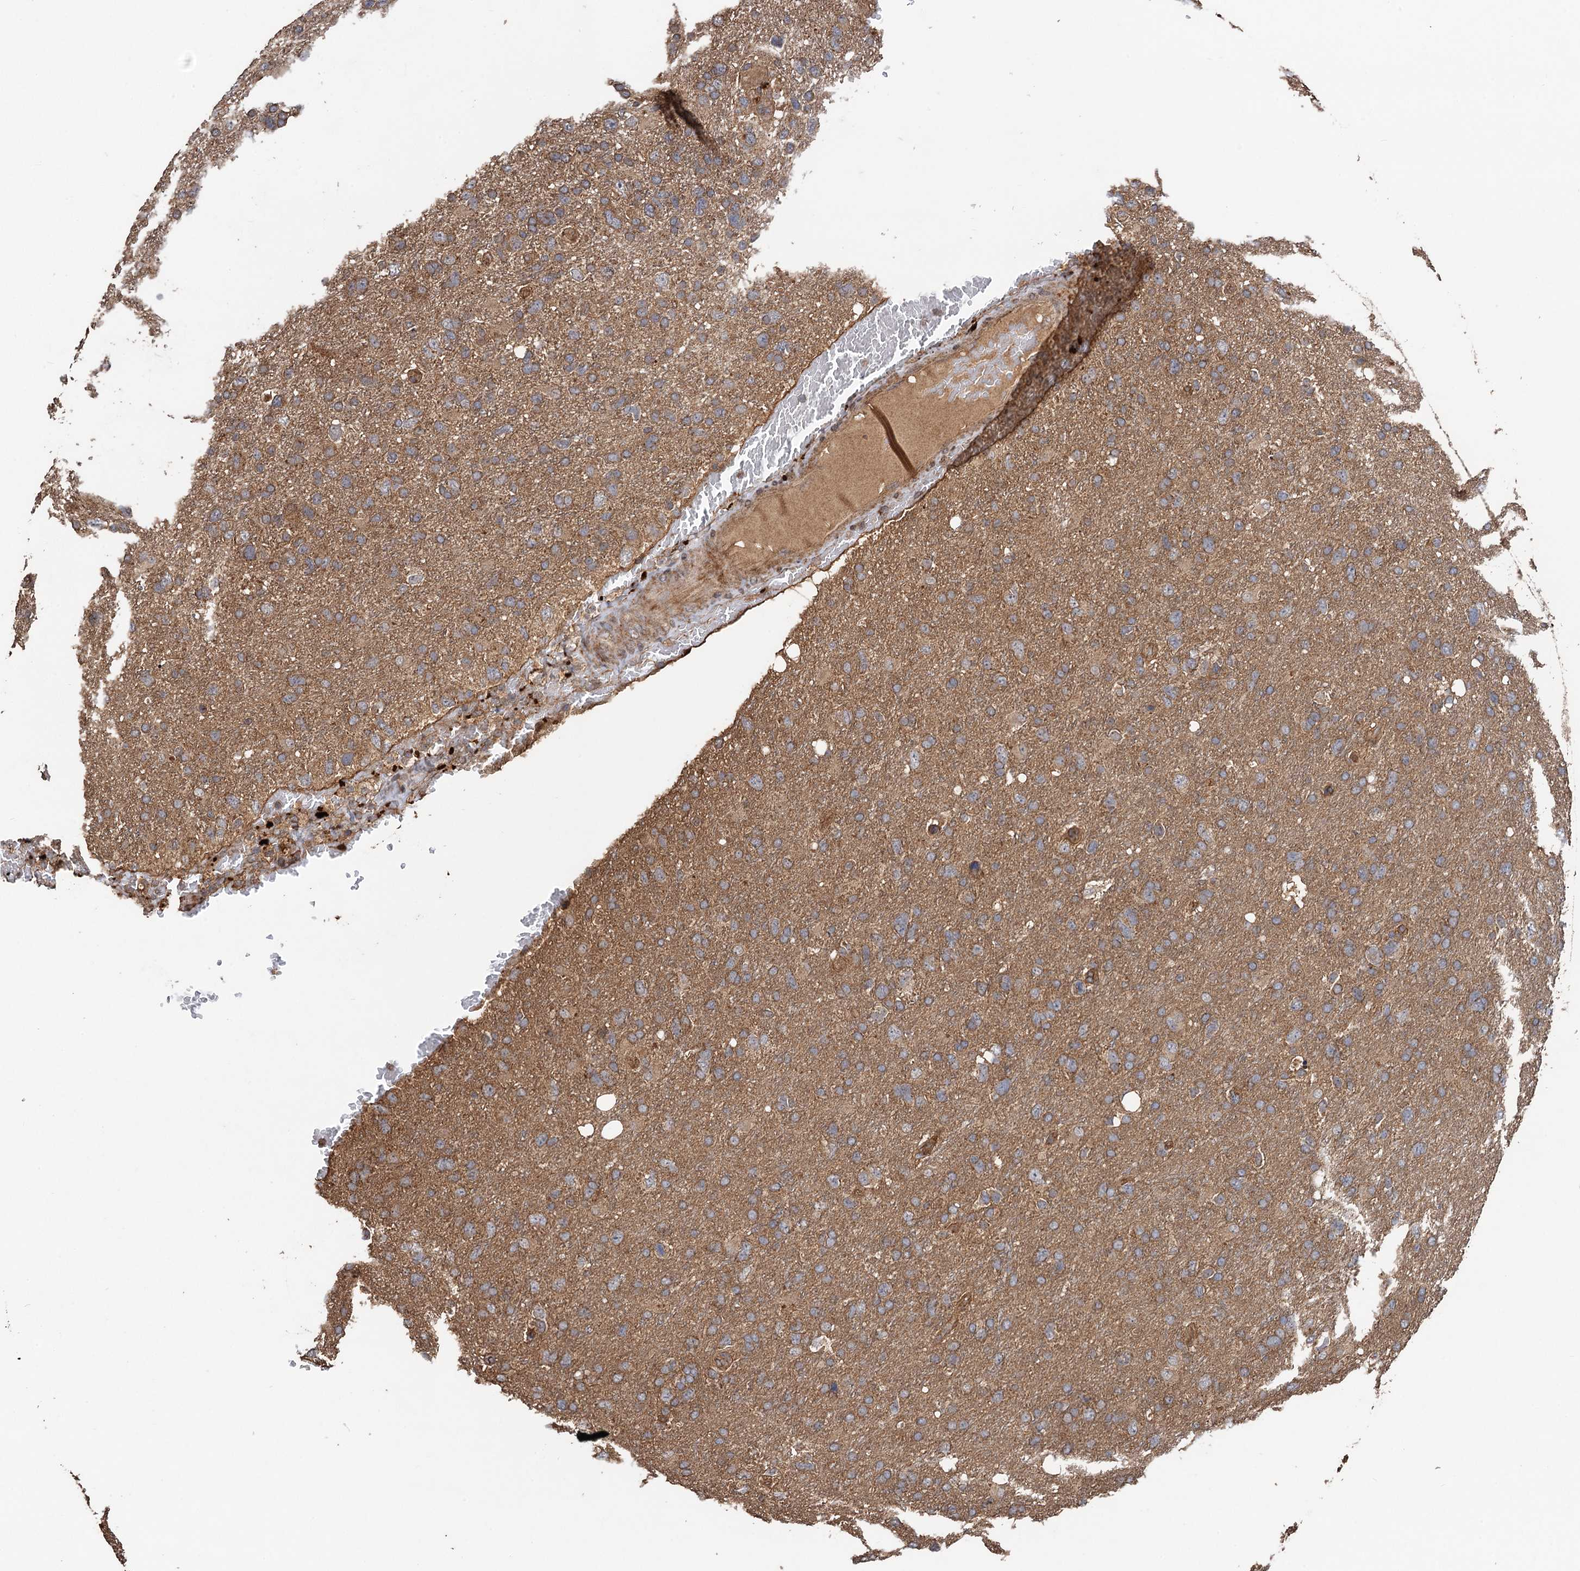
{"staining": {"intensity": "moderate", "quantity": ">75%", "location": "cytoplasmic/membranous"}, "tissue": "glioma", "cell_type": "Tumor cells", "image_type": "cancer", "snomed": [{"axis": "morphology", "description": "Glioma, malignant, High grade"}, {"axis": "topography", "description": "Brain"}], "caption": "This image exhibits malignant high-grade glioma stained with IHC to label a protein in brown. The cytoplasmic/membranous of tumor cells show moderate positivity for the protein. Nuclei are counter-stained blue.", "gene": "TMEM39B", "patient": {"sex": "male", "age": 61}}